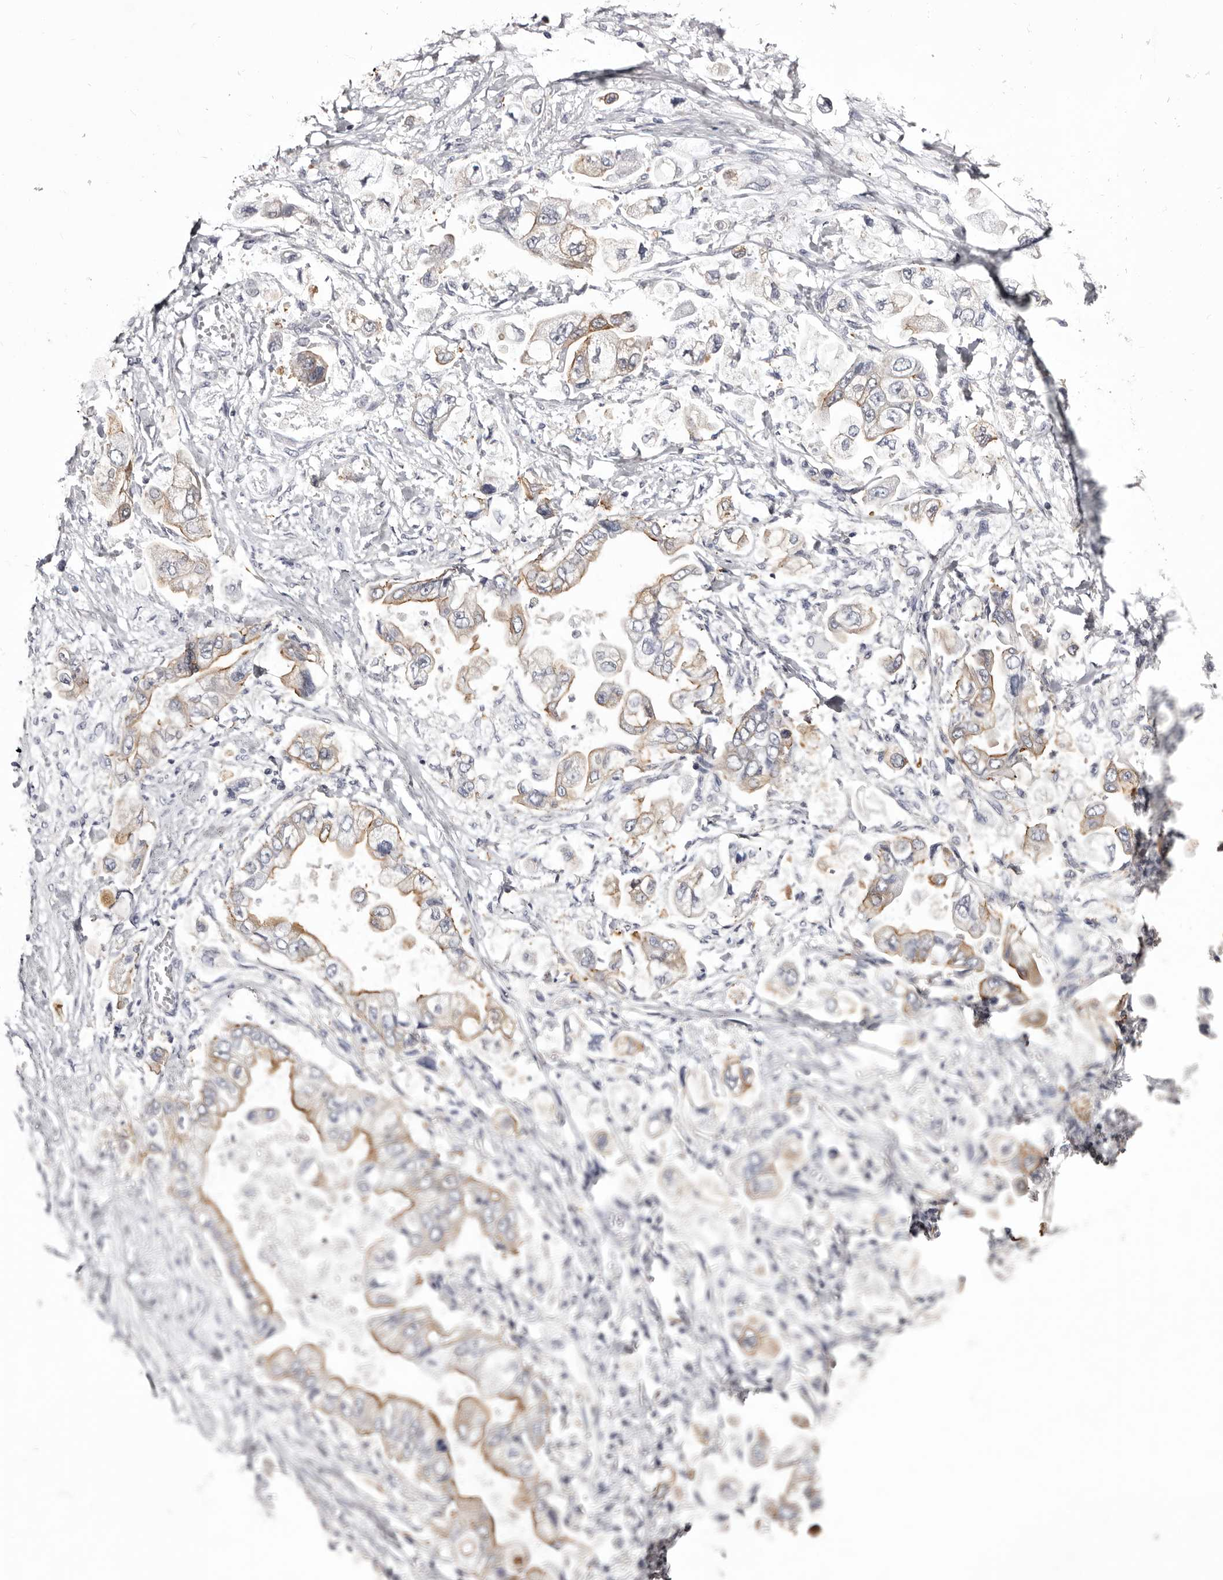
{"staining": {"intensity": "moderate", "quantity": ">75%", "location": "cytoplasmic/membranous"}, "tissue": "stomach cancer", "cell_type": "Tumor cells", "image_type": "cancer", "snomed": [{"axis": "morphology", "description": "Adenocarcinoma, NOS"}, {"axis": "topography", "description": "Stomach"}], "caption": "Moderate cytoplasmic/membranous expression for a protein is appreciated in approximately >75% of tumor cells of adenocarcinoma (stomach) using immunohistochemistry (IHC).", "gene": "LAD1", "patient": {"sex": "male", "age": 62}}